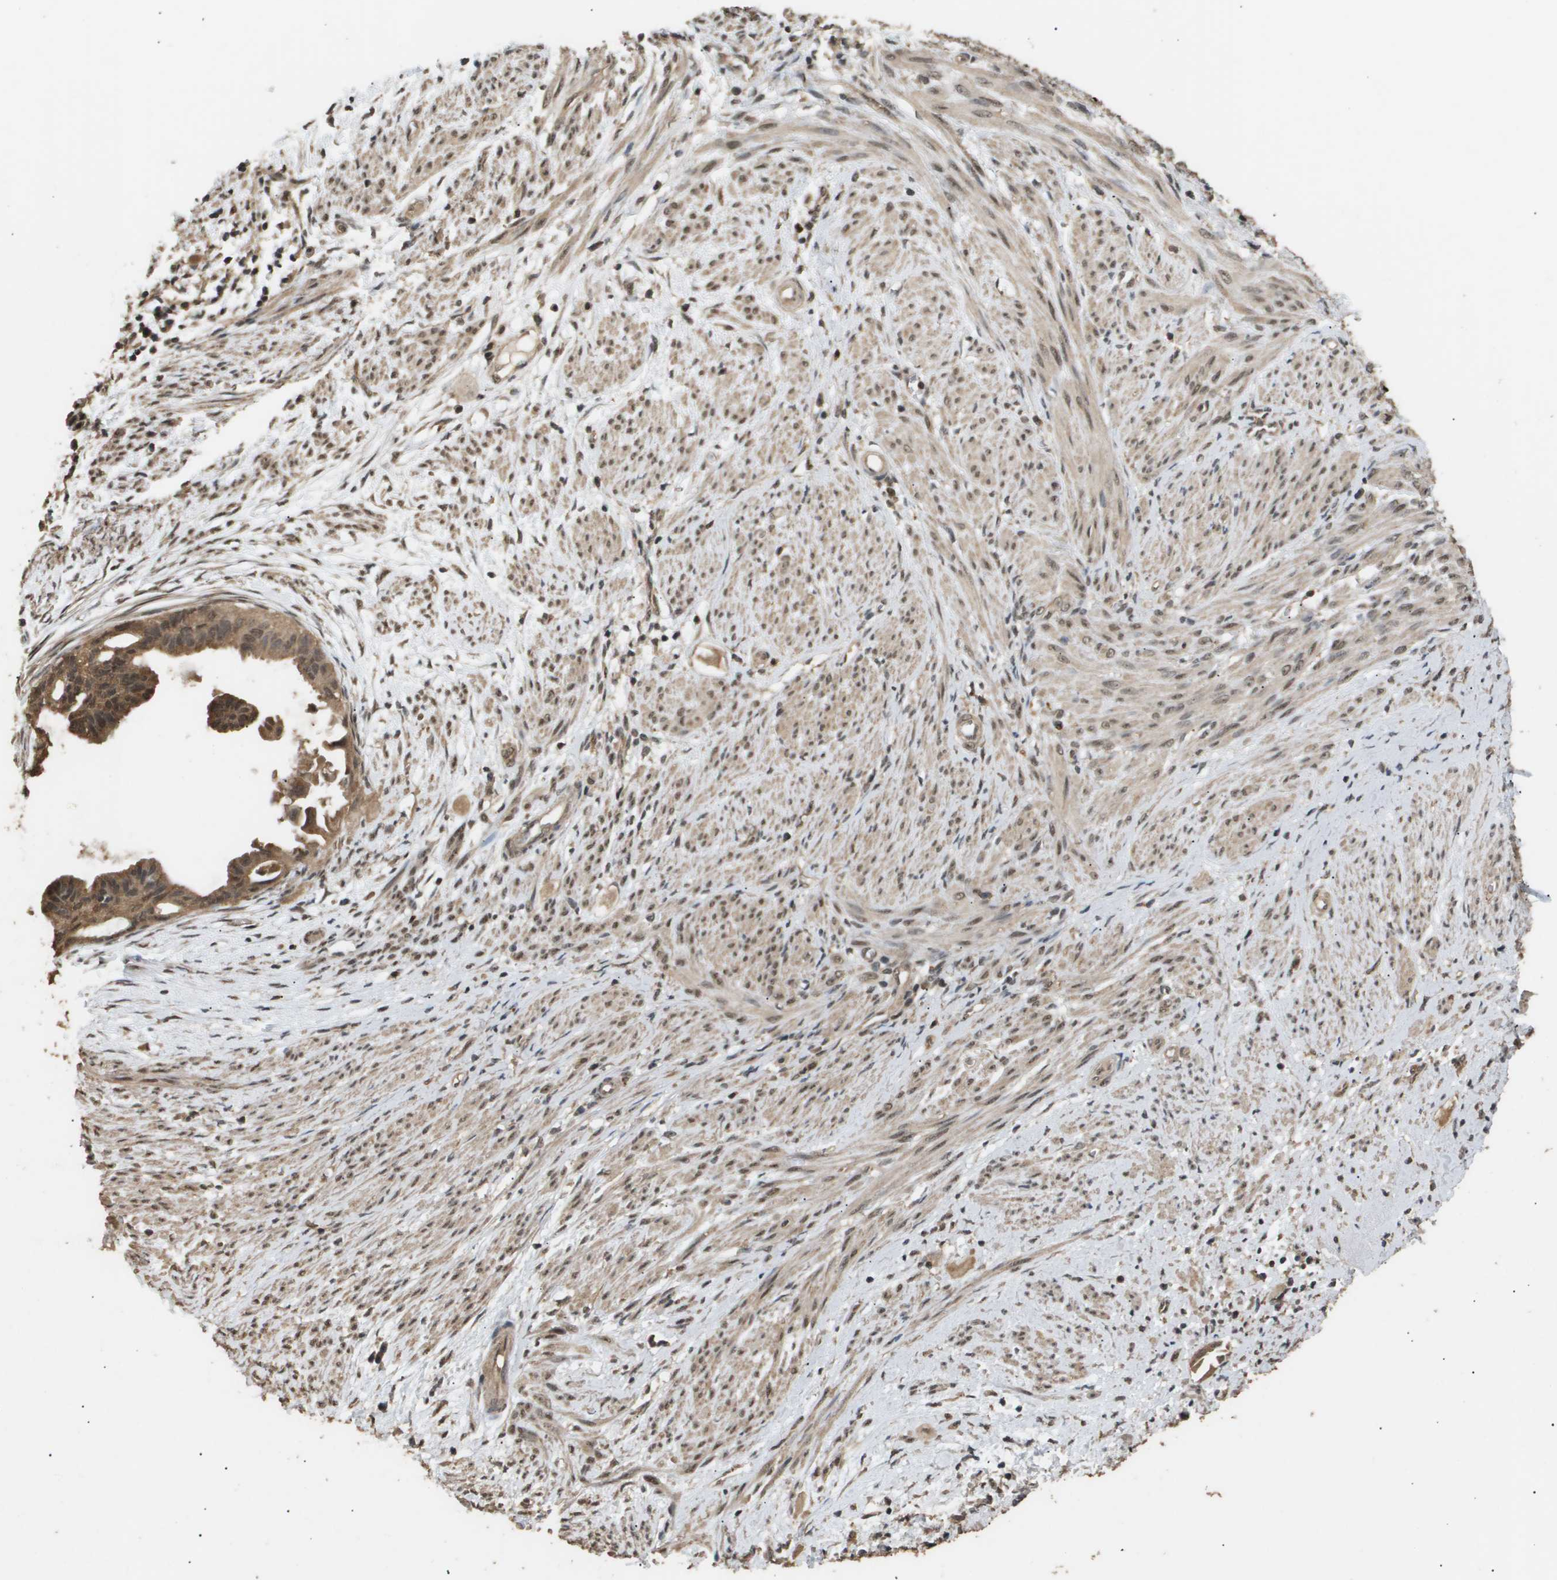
{"staining": {"intensity": "moderate", "quantity": ">75%", "location": "cytoplasmic/membranous"}, "tissue": "cervical cancer", "cell_type": "Tumor cells", "image_type": "cancer", "snomed": [{"axis": "morphology", "description": "Normal tissue, NOS"}, {"axis": "morphology", "description": "Adenocarcinoma, NOS"}, {"axis": "topography", "description": "Cervix"}, {"axis": "topography", "description": "Endometrium"}], "caption": "Immunohistochemical staining of cervical adenocarcinoma reveals medium levels of moderate cytoplasmic/membranous expression in approximately >75% of tumor cells.", "gene": "ING1", "patient": {"sex": "female", "age": 86}}